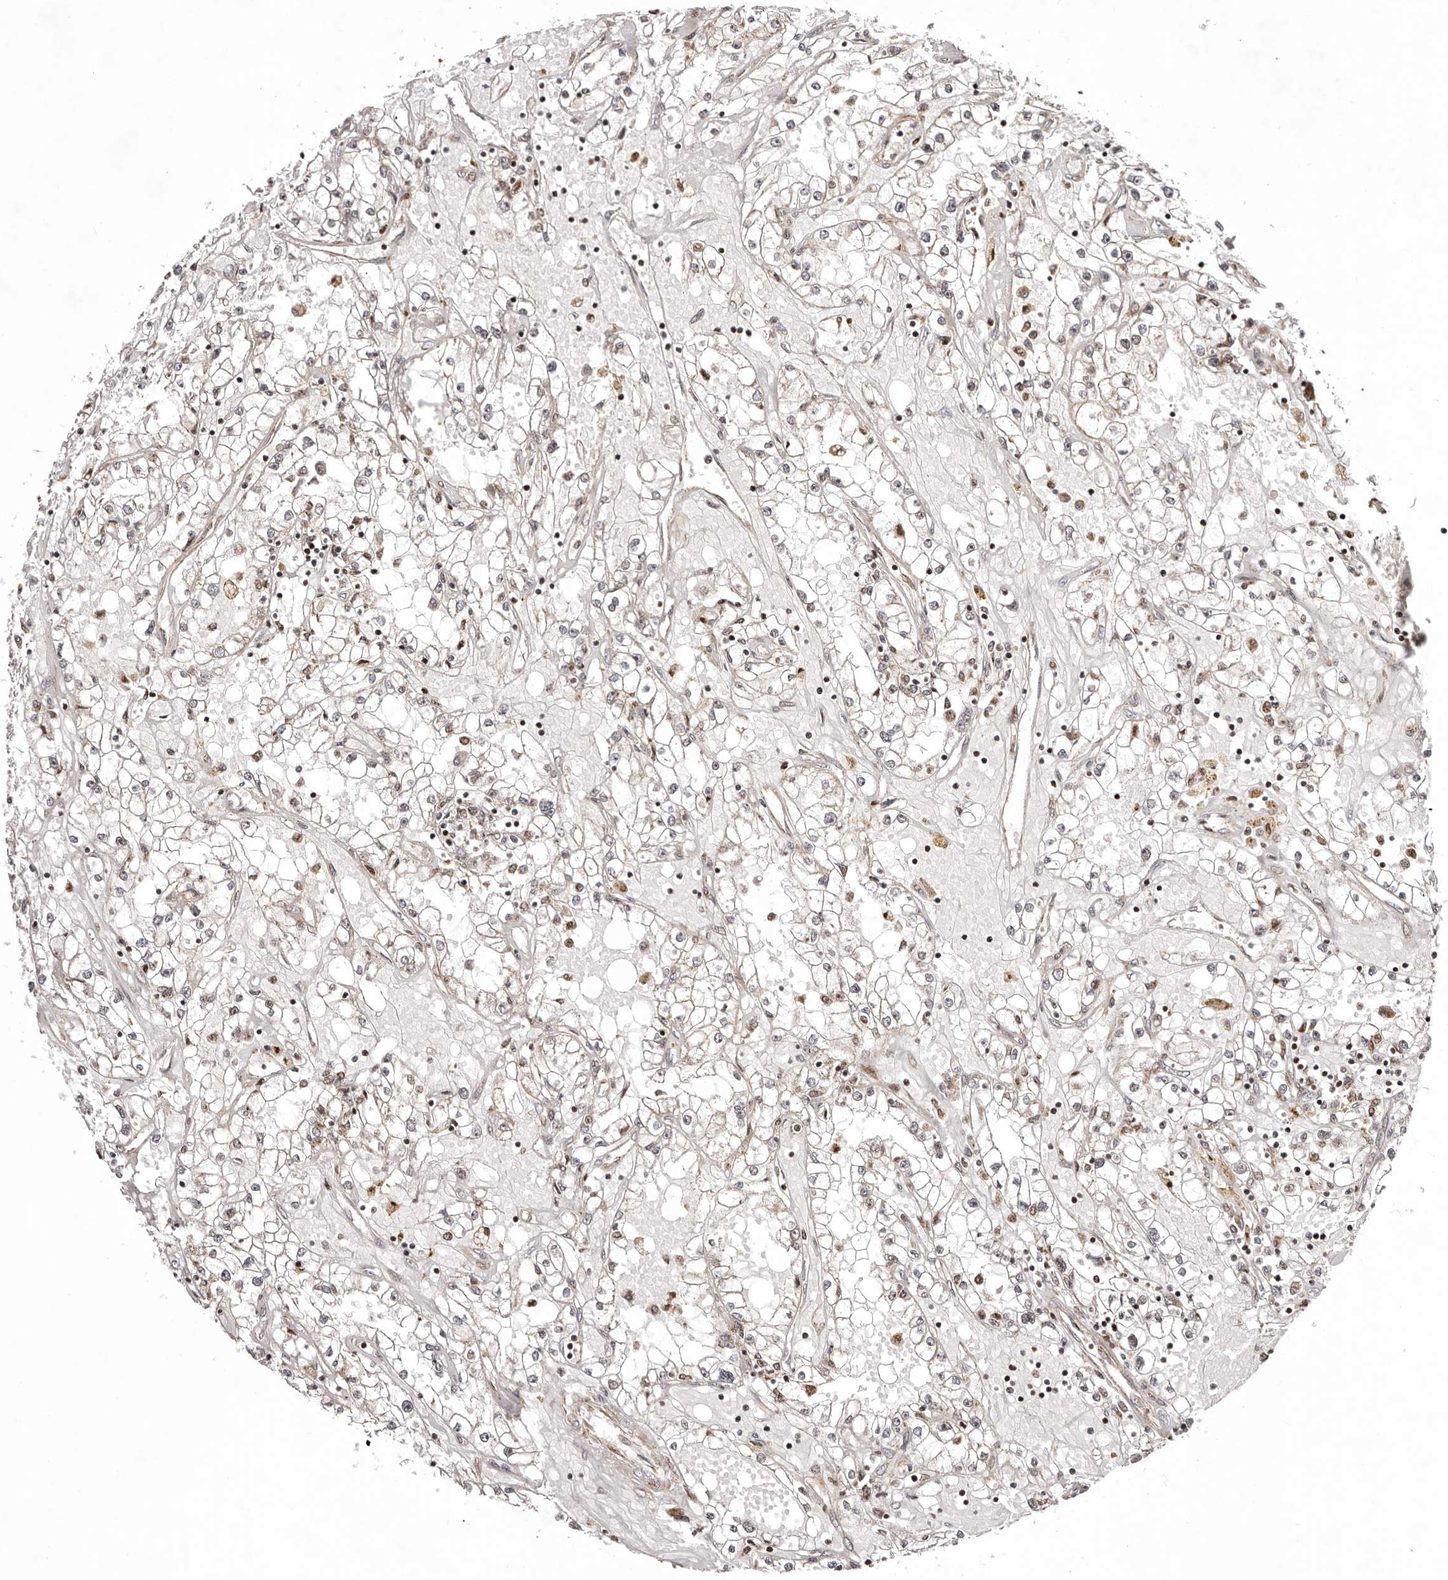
{"staining": {"intensity": "weak", "quantity": "<25%", "location": "cytoplasmic/membranous,nuclear"}, "tissue": "renal cancer", "cell_type": "Tumor cells", "image_type": "cancer", "snomed": [{"axis": "morphology", "description": "Adenocarcinoma, NOS"}, {"axis": "topography", "description": "Kidney"}], "caption": "DAB immunohistochemical staining of human renal adenocarcinoma displays no significant staining in tumor cells.", "gene": "HIVEP3", "patient": {"sex": "male", "age": 56}}